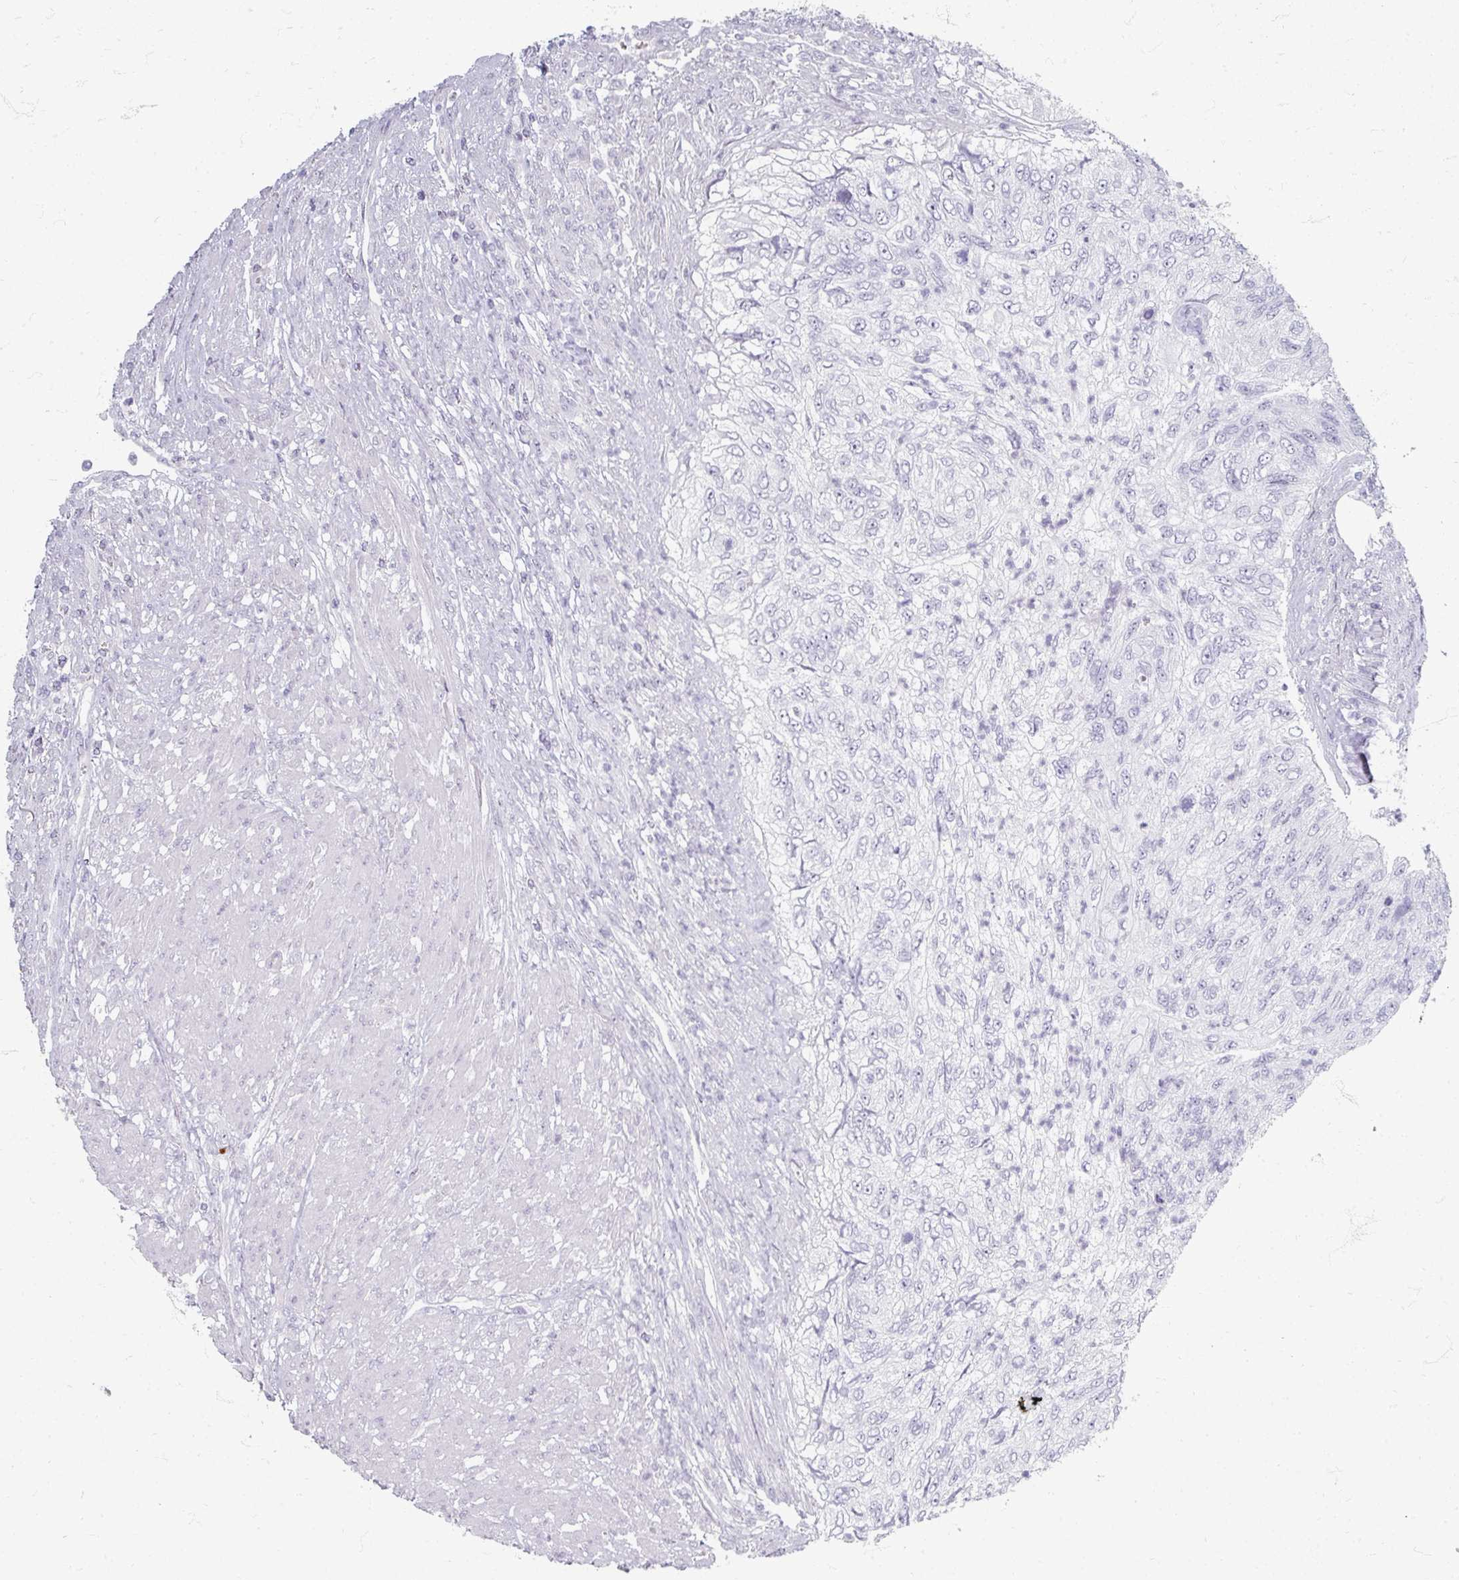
{"staining": {"intensity": "negative", "quantity": "none", "location": "none"}, "tissue": "urothelial cancer", "cell_type": "Tumor cells", "image_type": "cancer", "snomed": [{"axis": "morphology", "description": "Urothelial carcinoma, High grade"}, {"axis": "topography", "description": "Urinary bladder"}], "caption": "This is an IHC histopathology image of urothelial cancer. There is no staining in tumor cells.", "gene": "ZNF878", "patient": {"sex": "female", "age": 60}}